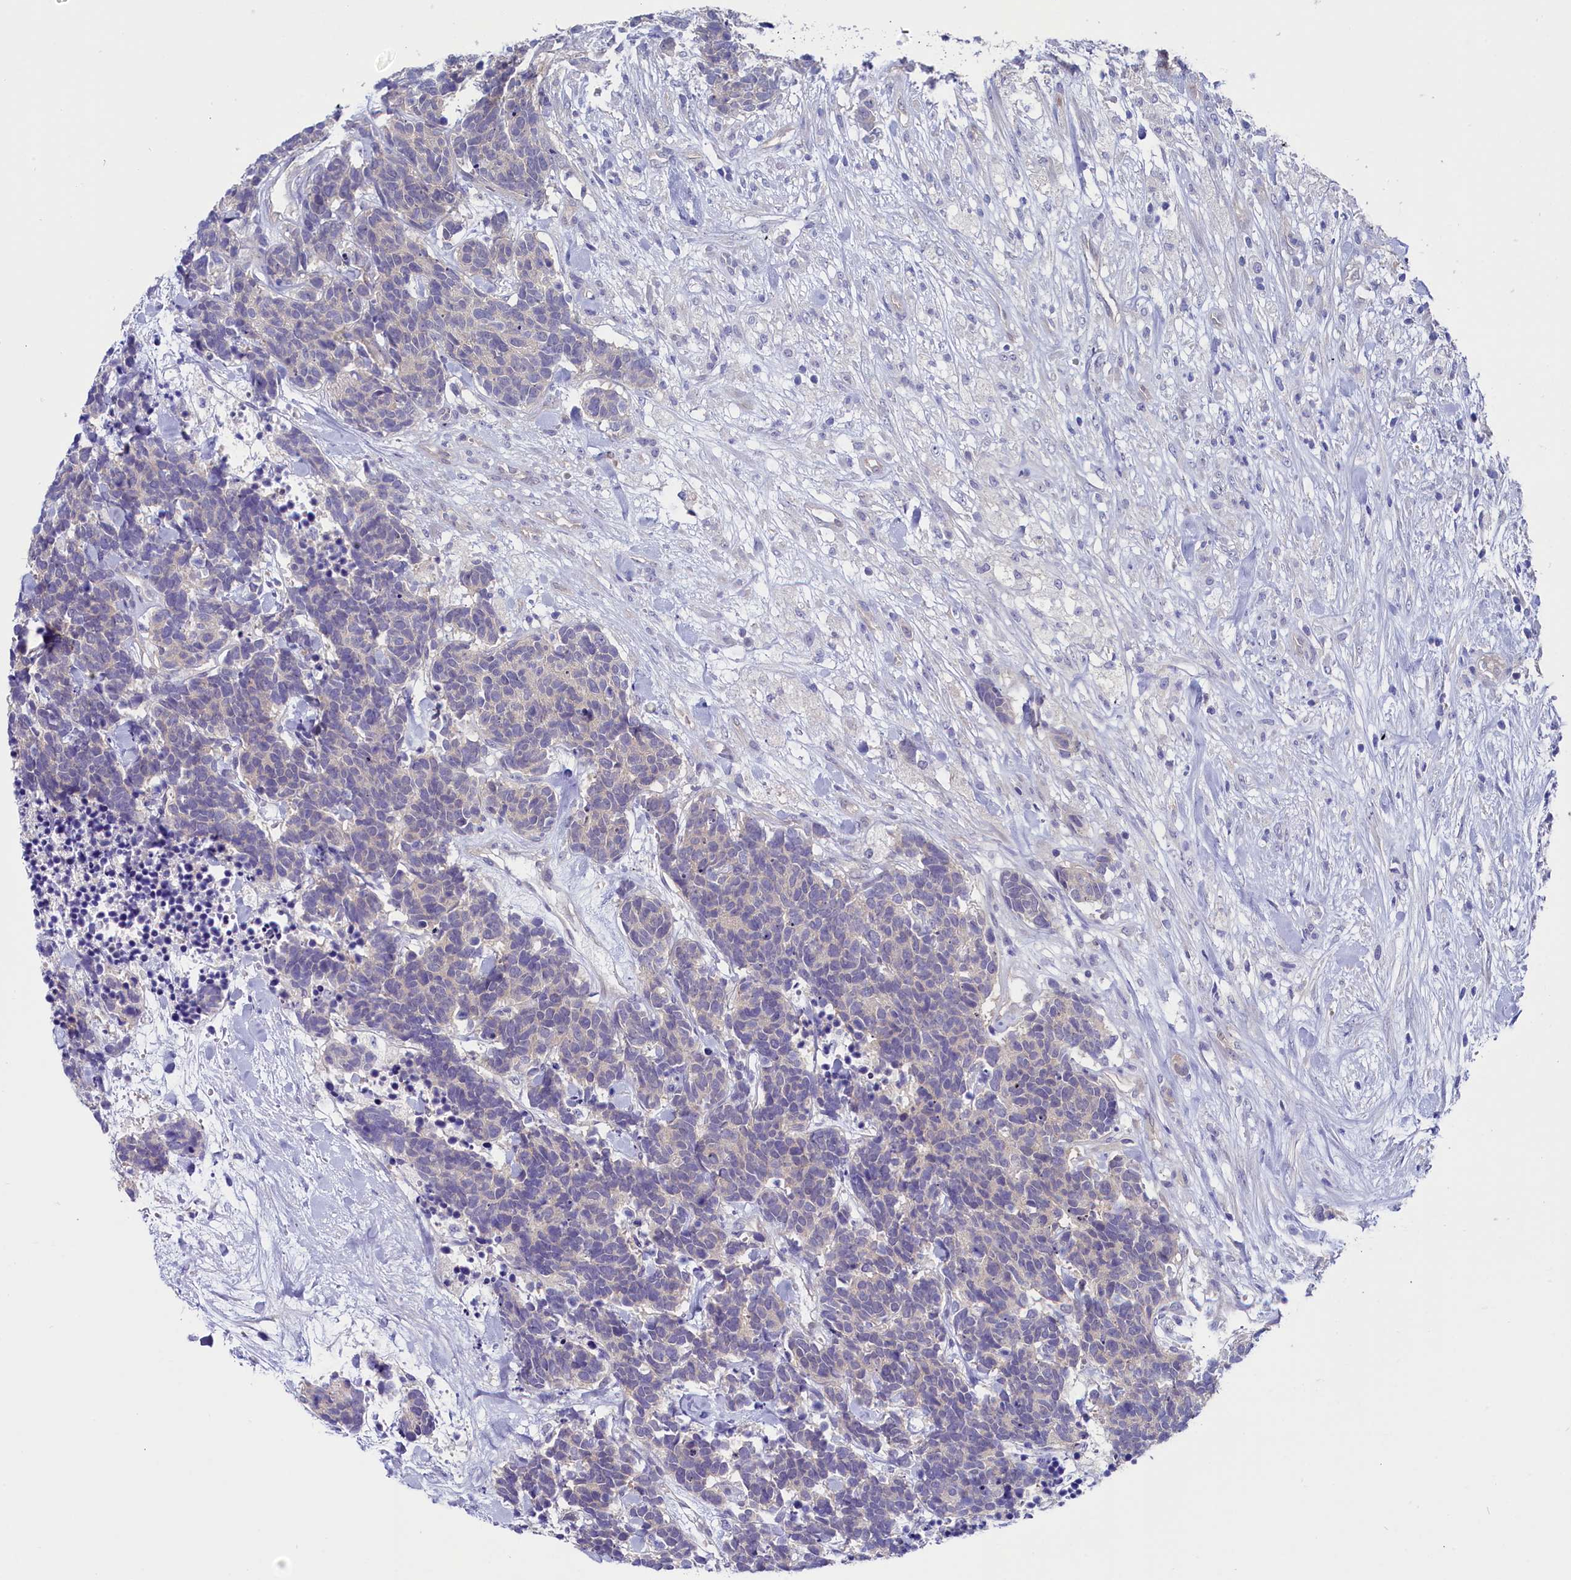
{"staining": {"intensity": "negative", "quantity": "none", "location": "none"}, "tissue": "carcinoid", "cell_type": "Tumor cells", "image_type": "cancer", "snomed": [{"axis": "morphology", "description": "Carcinoma, NOS"}, {"axis": "morphology", "description": "Carcinoid, malignant, NOS"}, {"axis": "topography", "description": "Prostate"}], "caption": "The photomicrograph reveals no staining of tumor cells in carcinoid.", "gene": "CIAPIN1", "patient": {"sex": "male", "age": 57}}